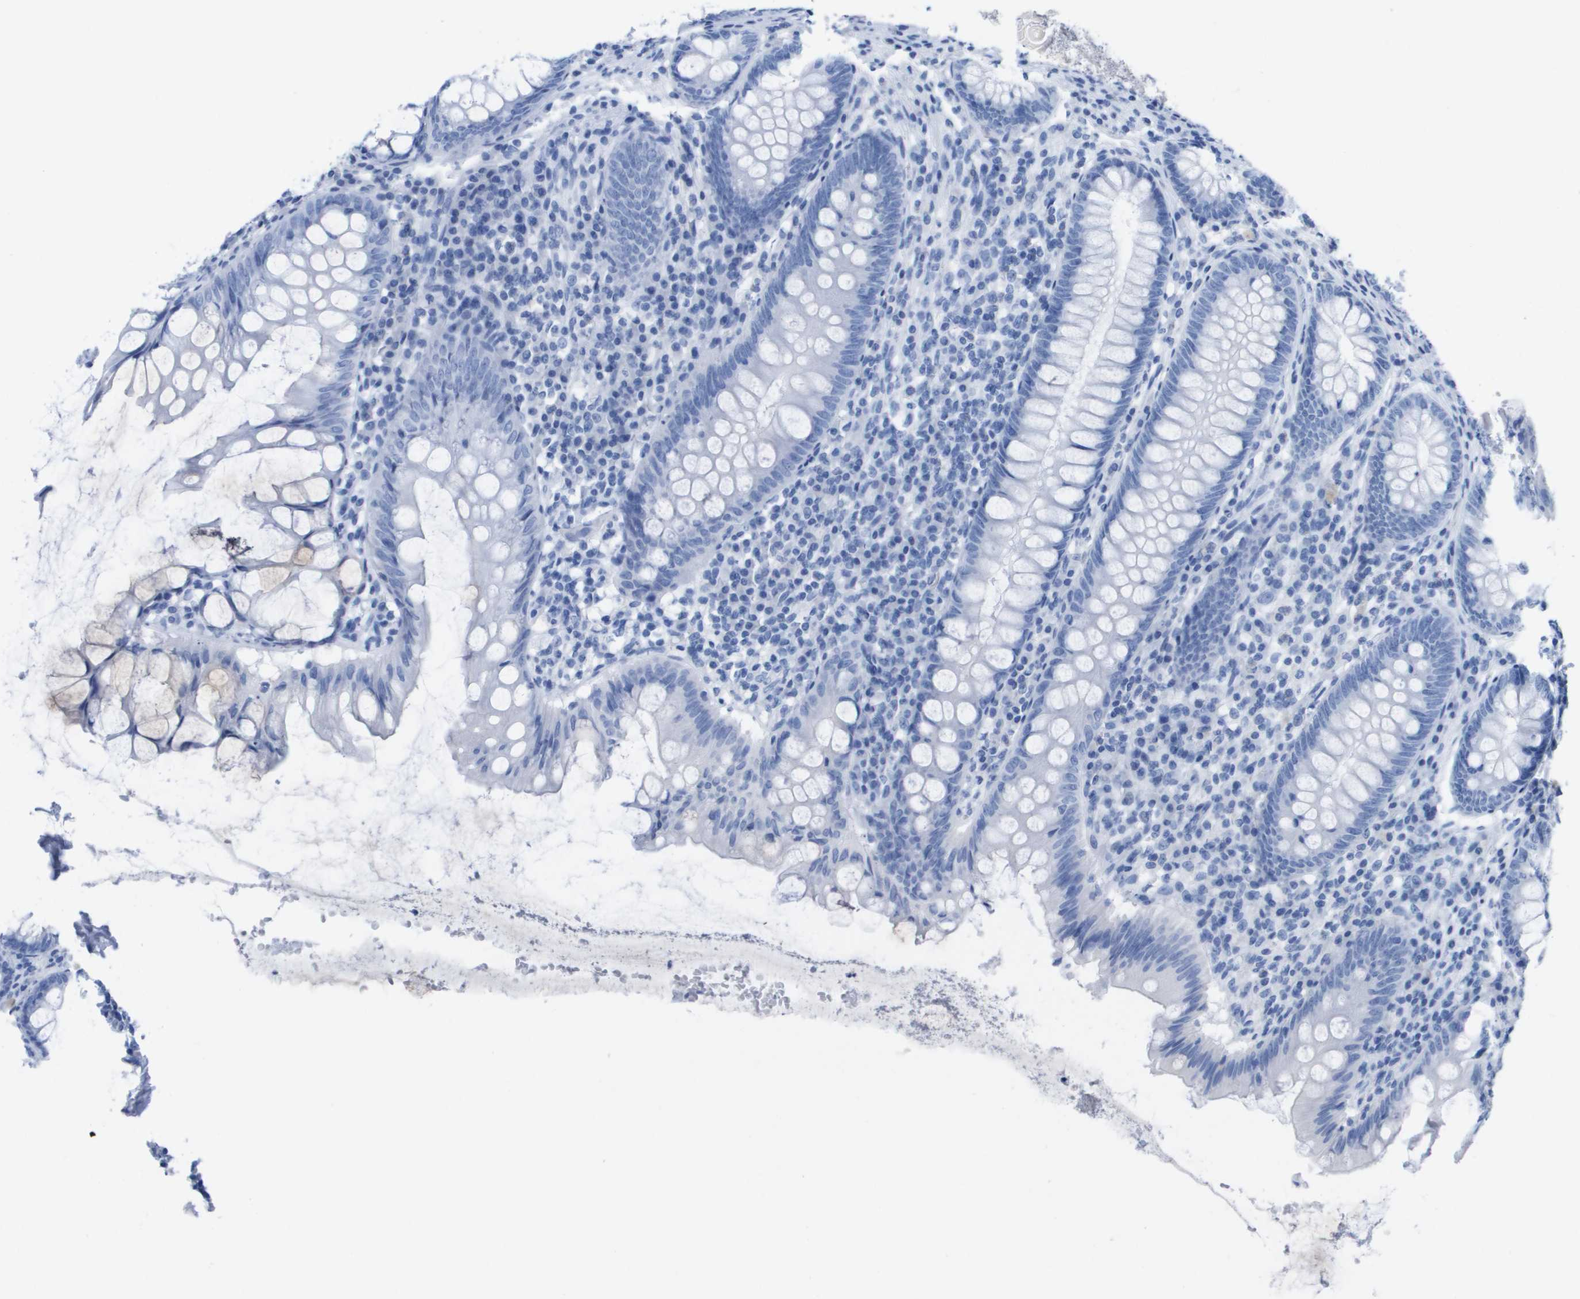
{"staining": {"intensity": "negative", "quantity": "none", "location": "none"}, "tissue": "appendix", "cell_type": "Glandular cells", "image_type": "normal", "snomed": [{"axis": "morphology", "description": "Normal tissue, NOS"}, {"axis": "topography", "description": "Appendix"}], "caption": "DAB (3,3'-diaminobenzidine) immunohistochemical staining of unremarkable human appendix exhibits no significant staining in glandular cells.", "gene": "KCNA3", "patient": {"sex": "male", "age": 56}}